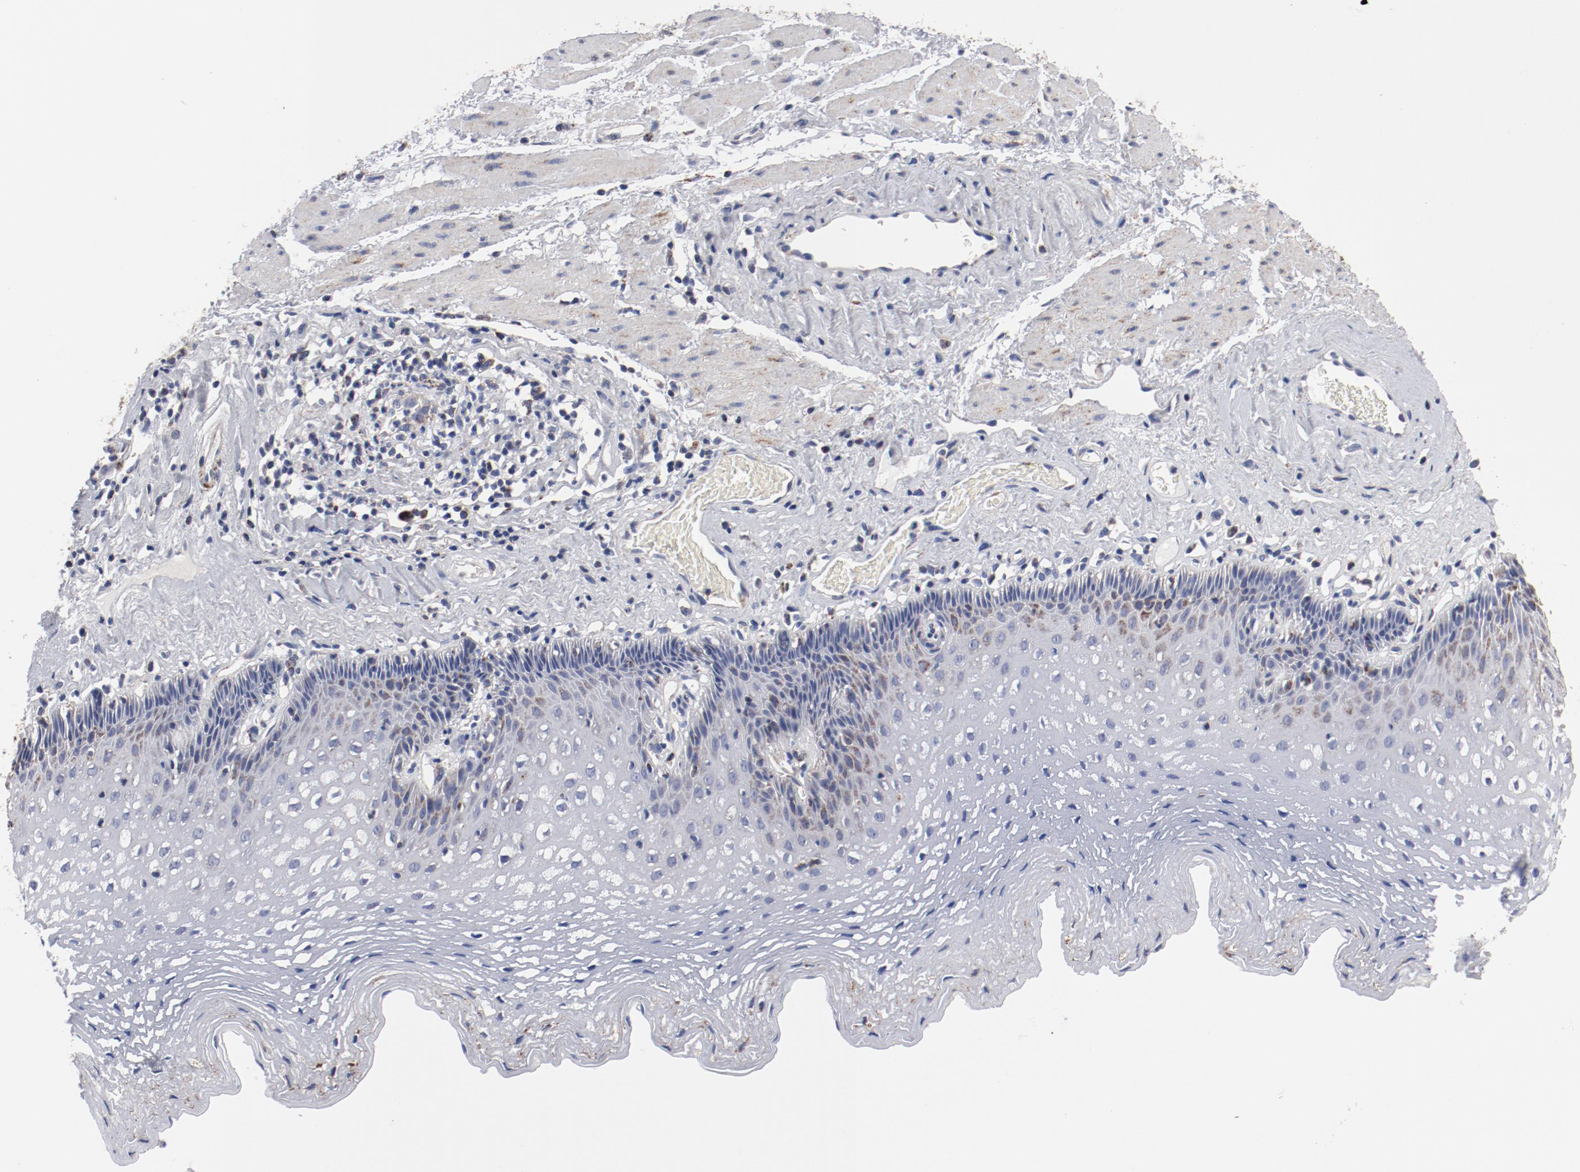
{"staining": {"intensity": "strong", "quantity": "<25%", "location": "cytoplasmic/membranous"}, "tissue": "esophagus", "cell_type": "Squamous epithelial cells", "image_type": "normal", "snomed": [{"axis": "morphology", "description": "Normal tissue, NOS"}, {"axis": "topography", "description": "Esophagus"}], "caption": "Protein positivity by immunohistochemistry displays strong cytoplasmic/membranous staining in about <25% of squamous epithelial cells in benign esophagus. Immunohistochemistry (ihc) stains the protein in brown and the nuclei are stained blue.", "gene": "NDUFV2", "patient": {"sex": "female", "age": 70}}